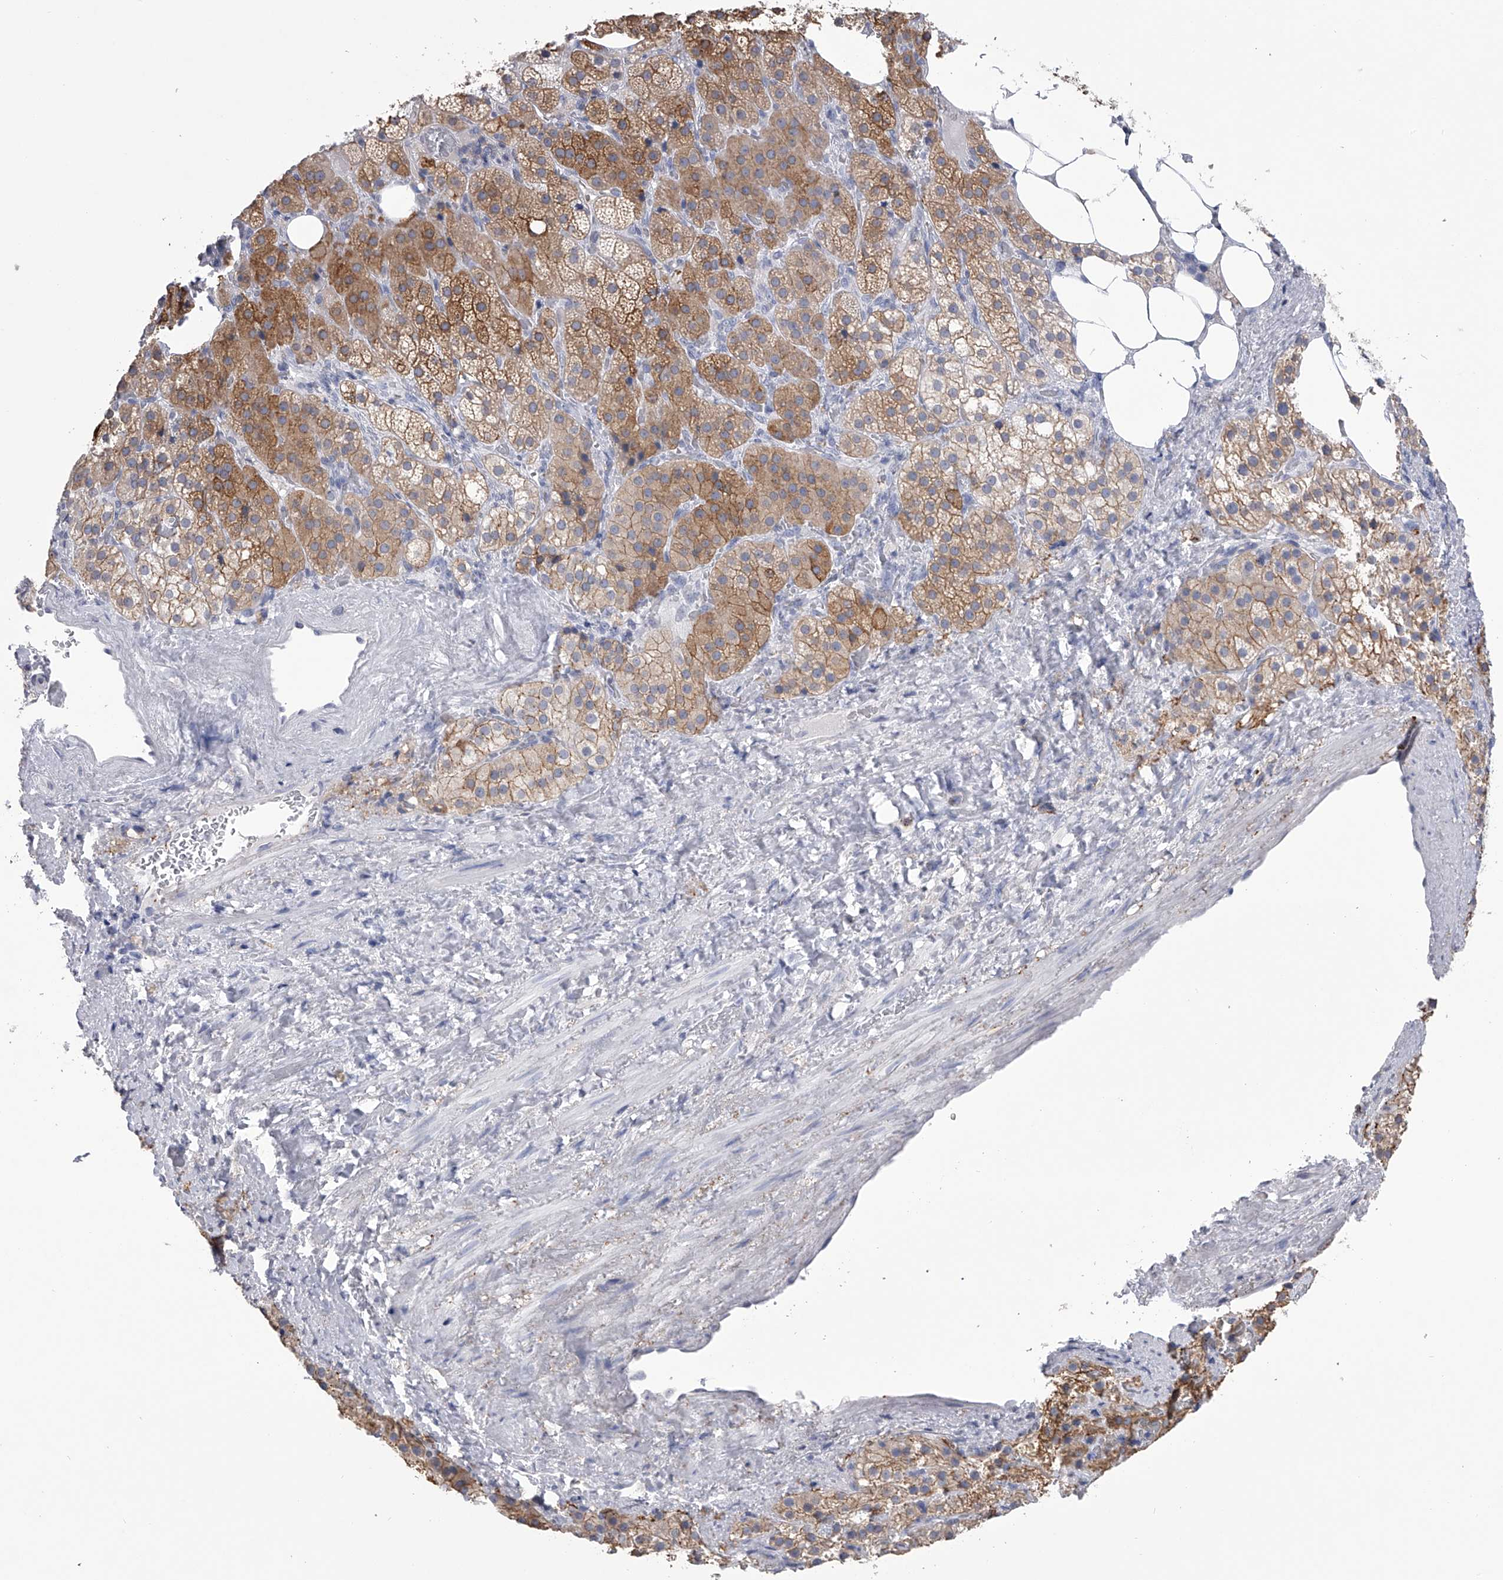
{"staining": {"intensity": "moderate", "quantity": ">75%", "location": "cytoplasmic/membranous"}, "tissue": "adrenal gland", "cell_type": "Glandular cells", "image_type": "normal", "snomed": [{"axis": "morphology", "description": "Normal tissue, NOS"}, {"axis": "topography", "description": "Adrenal gland"}], "caption": "Unremarkable adrenal gland demonstrates moderate cytoplasmic/membranous staining in approximately >75% of glandular cells Immunohistochemistry (ihc) stains the protein in brown and the nuclei are stained blue..", "gene": "TASP1", "patient": {"sex": "female", "age": 59}}